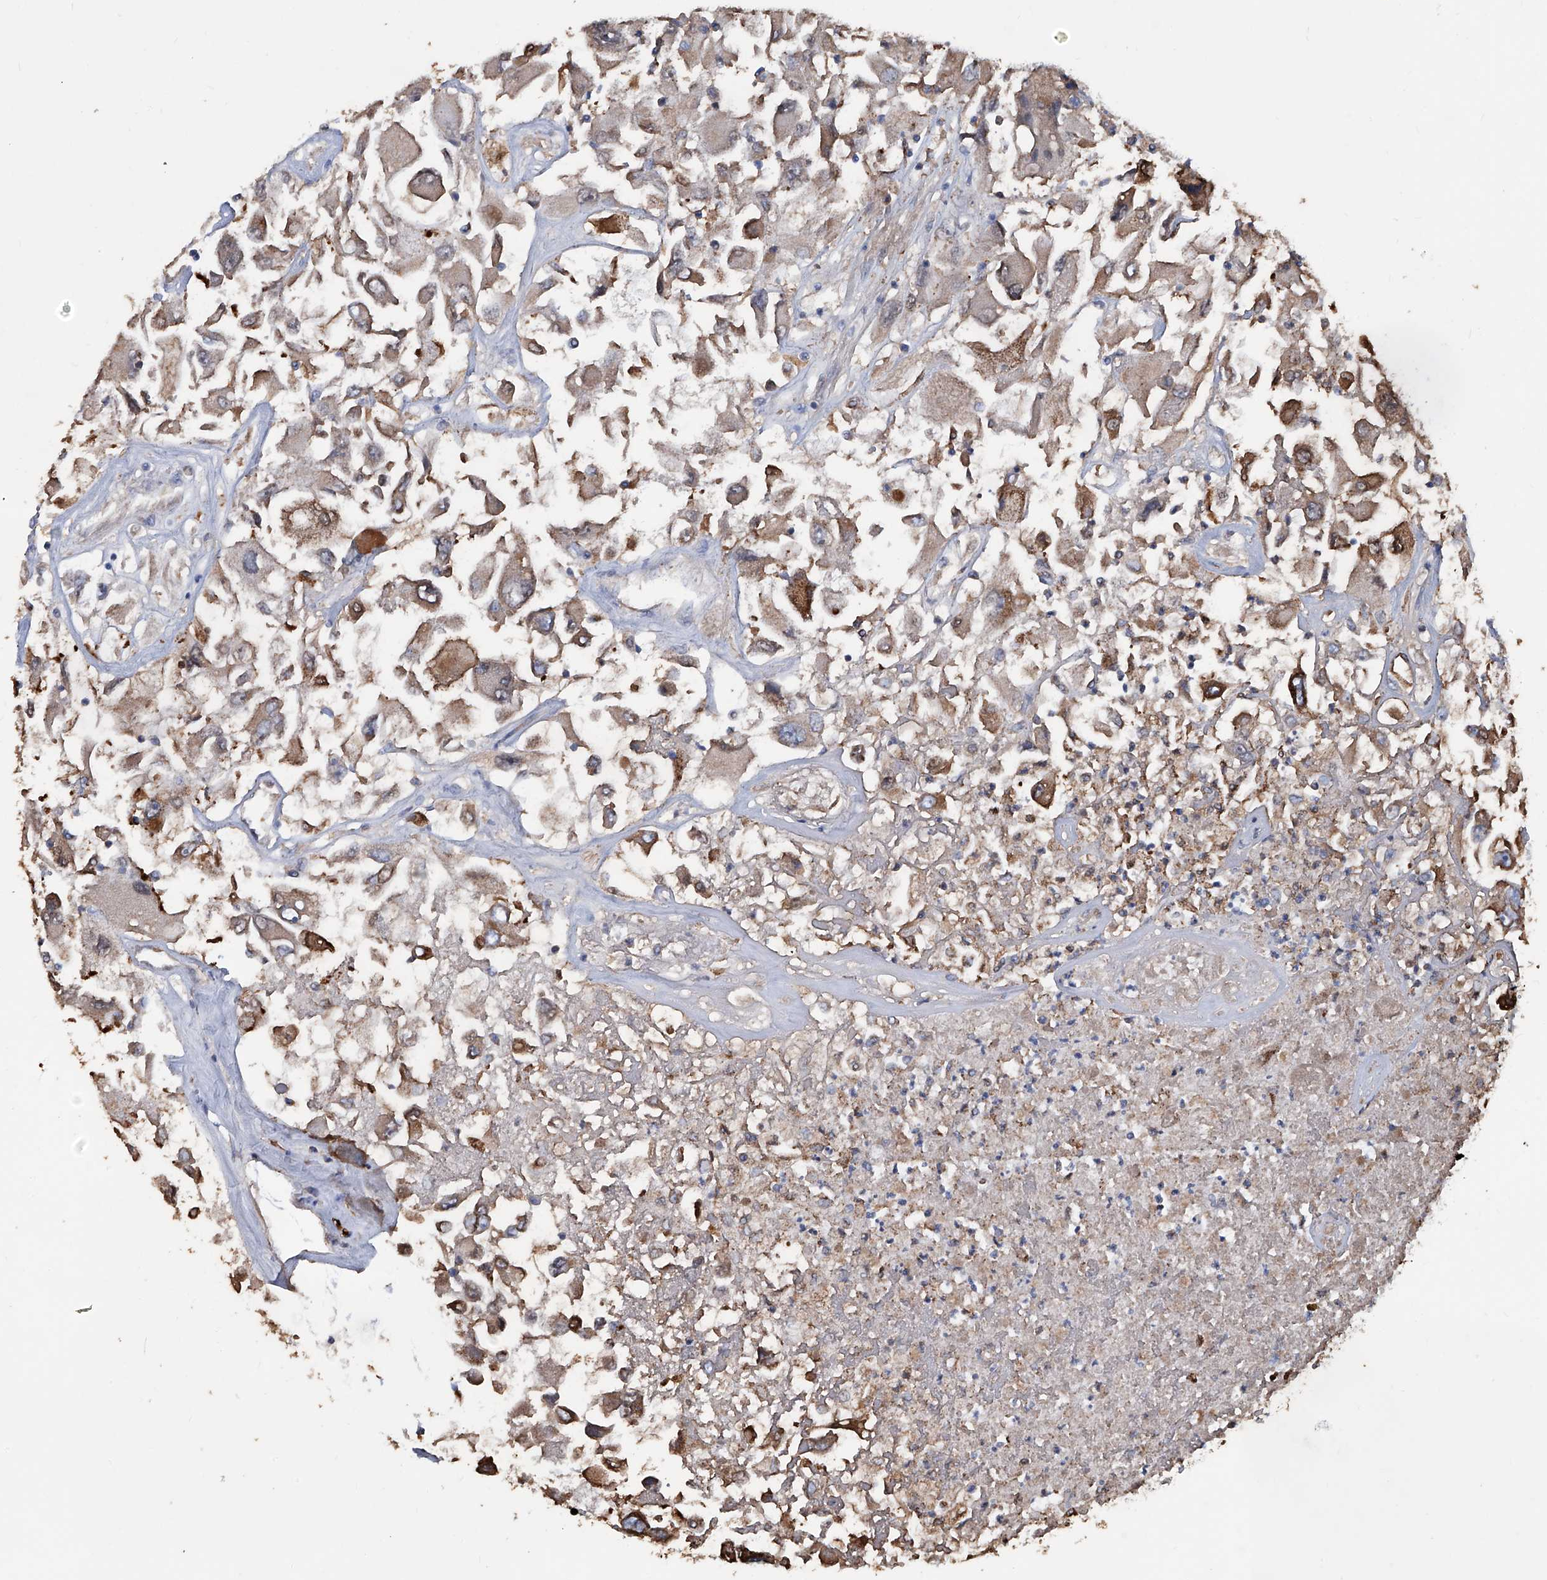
{"staining": {"intensity": "moderate", "quantity": ">75%", "location": "cytoplasmic/membranous"}, "tissue": "renal cancer", "cell_type": "Tumor cells", "image_type": "cancer", "snomed": [{"axis": "morphology", "description": "Adenocarcinoma, NOS"}, {"axis": "topography", "description": "Kidney"}], "caption": "Immunohistochemical staining of human adenocarcinoma (renal) displays medium levels of moderate cytoplasmic/membranous positivity in about >75% of tumor cells. Nuclei are stained in blue.", "gene": "NHS", "patient": {"sex": "female", "age": 52}}